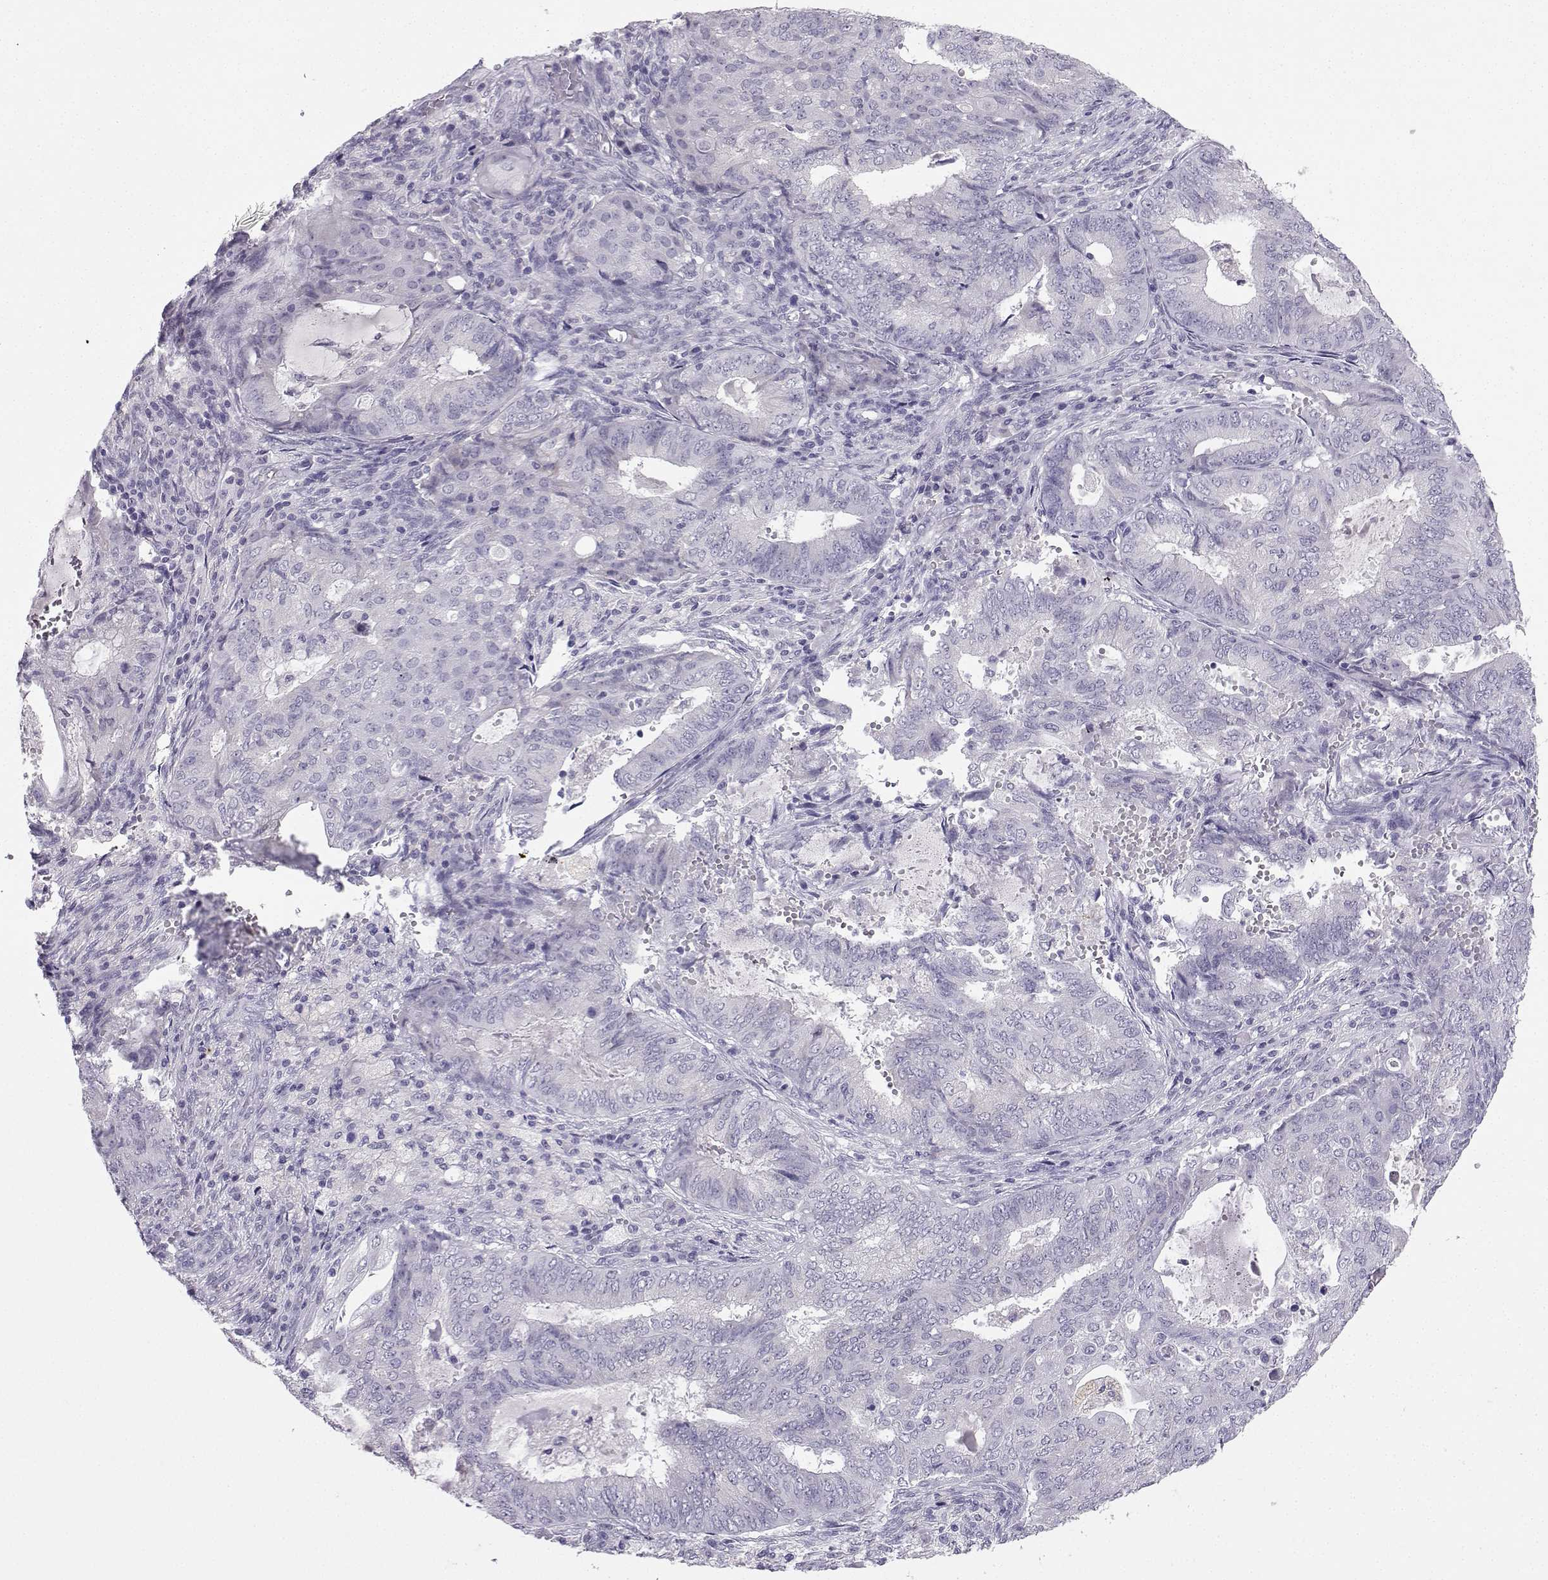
{"staining": {"intensity": "negative", "quantity": "none", "location": "none"}, "tissue": "endometrial cancer", "cell_type": "Tumor cells", "image_type": "cancer", "snomed": [{"axis": "morphology", "description": "Adenocarcinoma, NOS"}, {"axis": "topography", "description": "Endometrium"}], "caption": "IHC of adenocarcinoma (endometrial) shows no expression in tumor cells.", "gene": "TBR1", "patient": {"sex": "female", "age": 62}}